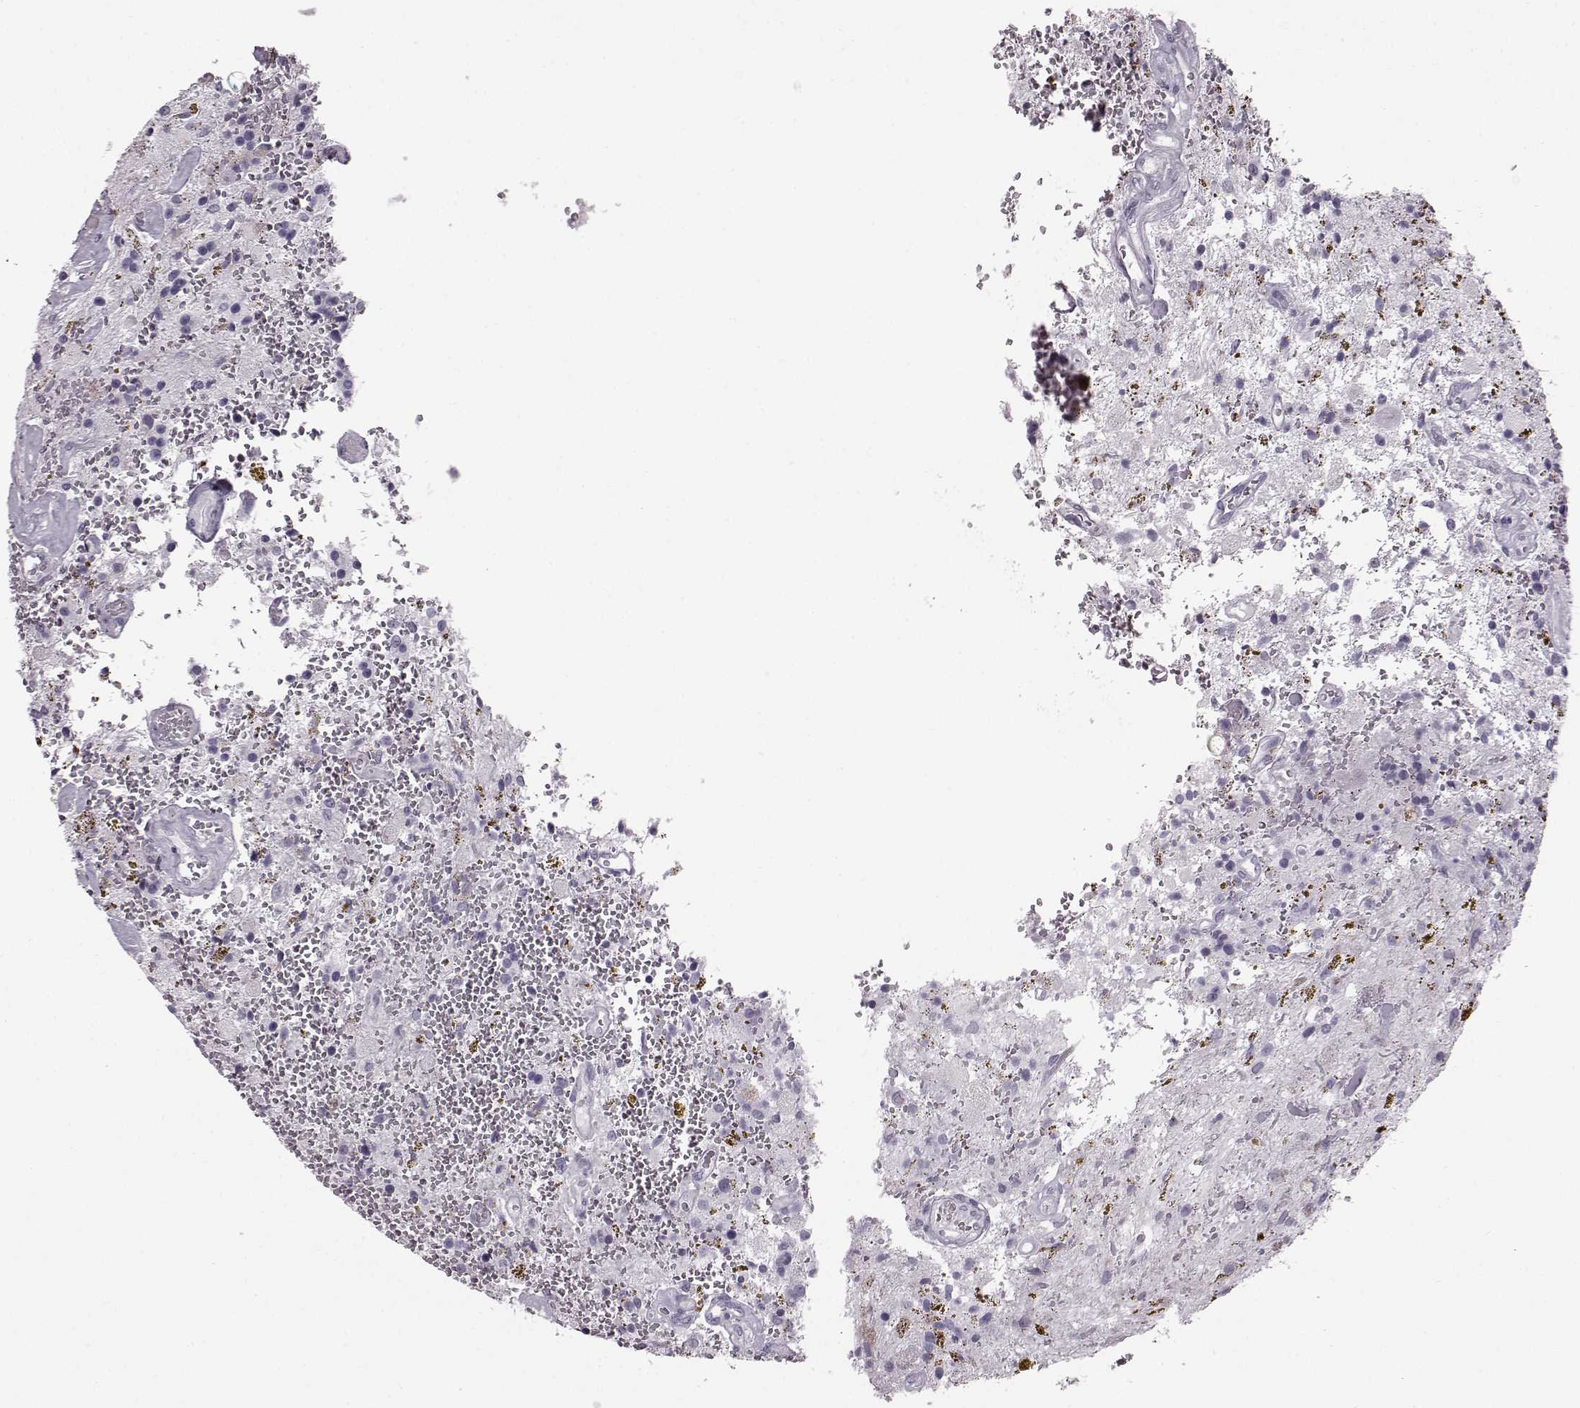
{"staining": {"intensity": "negative", "quantity": "none", "location": "none"}, "tissue": "glioma", "cell_type": "Tumor cells", "image_type": "cancer", "snomed": [{"axis": "morphology", "description": "Glioma, malignant, Low grade"}, {"axis": "topography", "description": "Cerebellum"}], "caption": "Immunohistochemistry (IHC) photomicrograph of neoplastic tissue: human malignant low-grade glioma stained with DAB displays no significant protein positivity in tumor cells.", "gene": "JSRP1", "patient": {"sex": "female", "age": 14}}